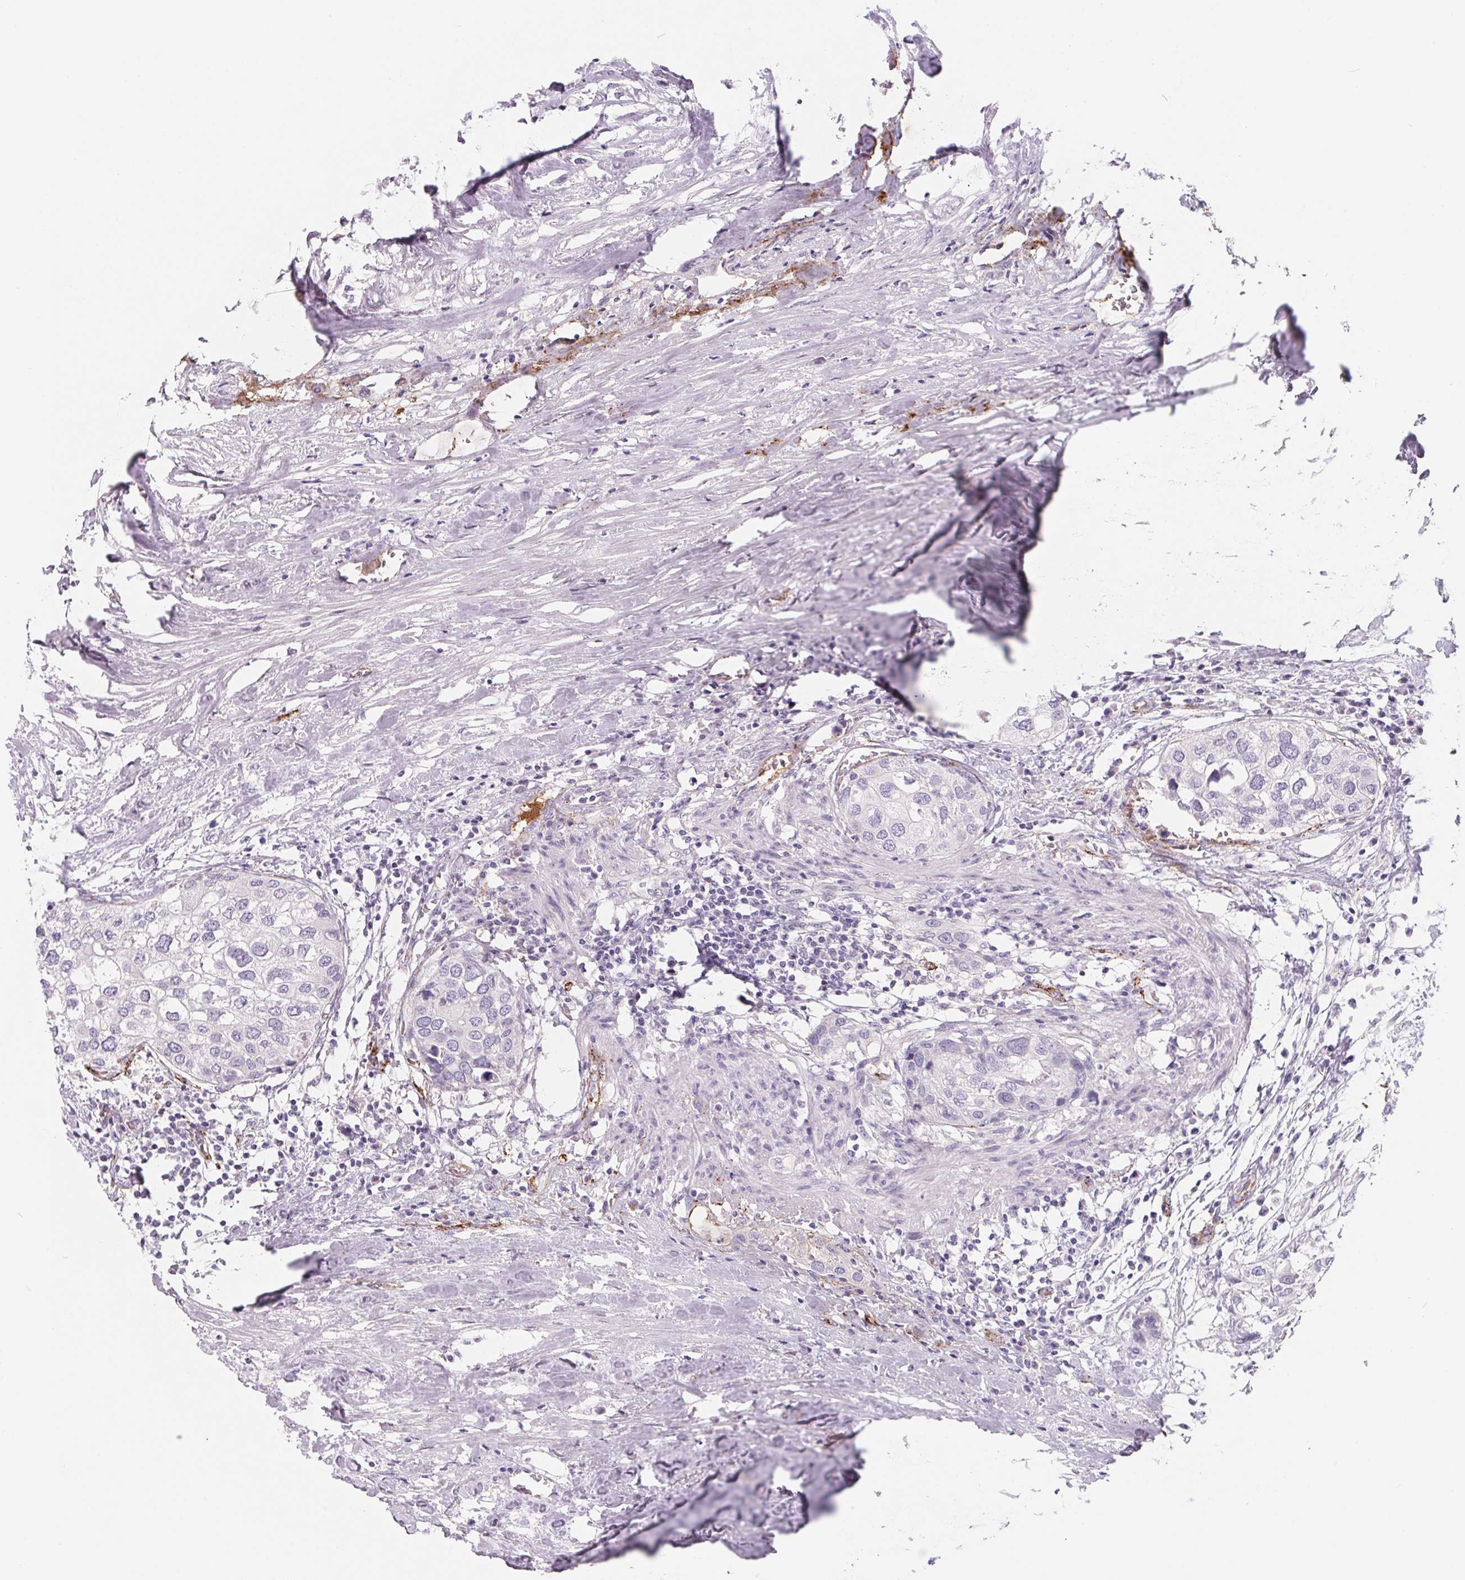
{"staining": {"intensity": "negative", "quantity": "none", "location": "none"}, "tissue": "urothelial cancer", "cell_type": "Tumor cells", "image_type": "cancer", "snomed": [{"axis": "morphology", "description": "Urothelial carcinoma, High grade"}, {"axis": "topography", "description": "Urinary bladder"}], "caption": "Human urothelial cancer stained for a protein using immunohistochemistry (IHC) reveals no expression in tumor cells.", "gene": "LPA", "patient": {"sex": "male", "age": 64}}